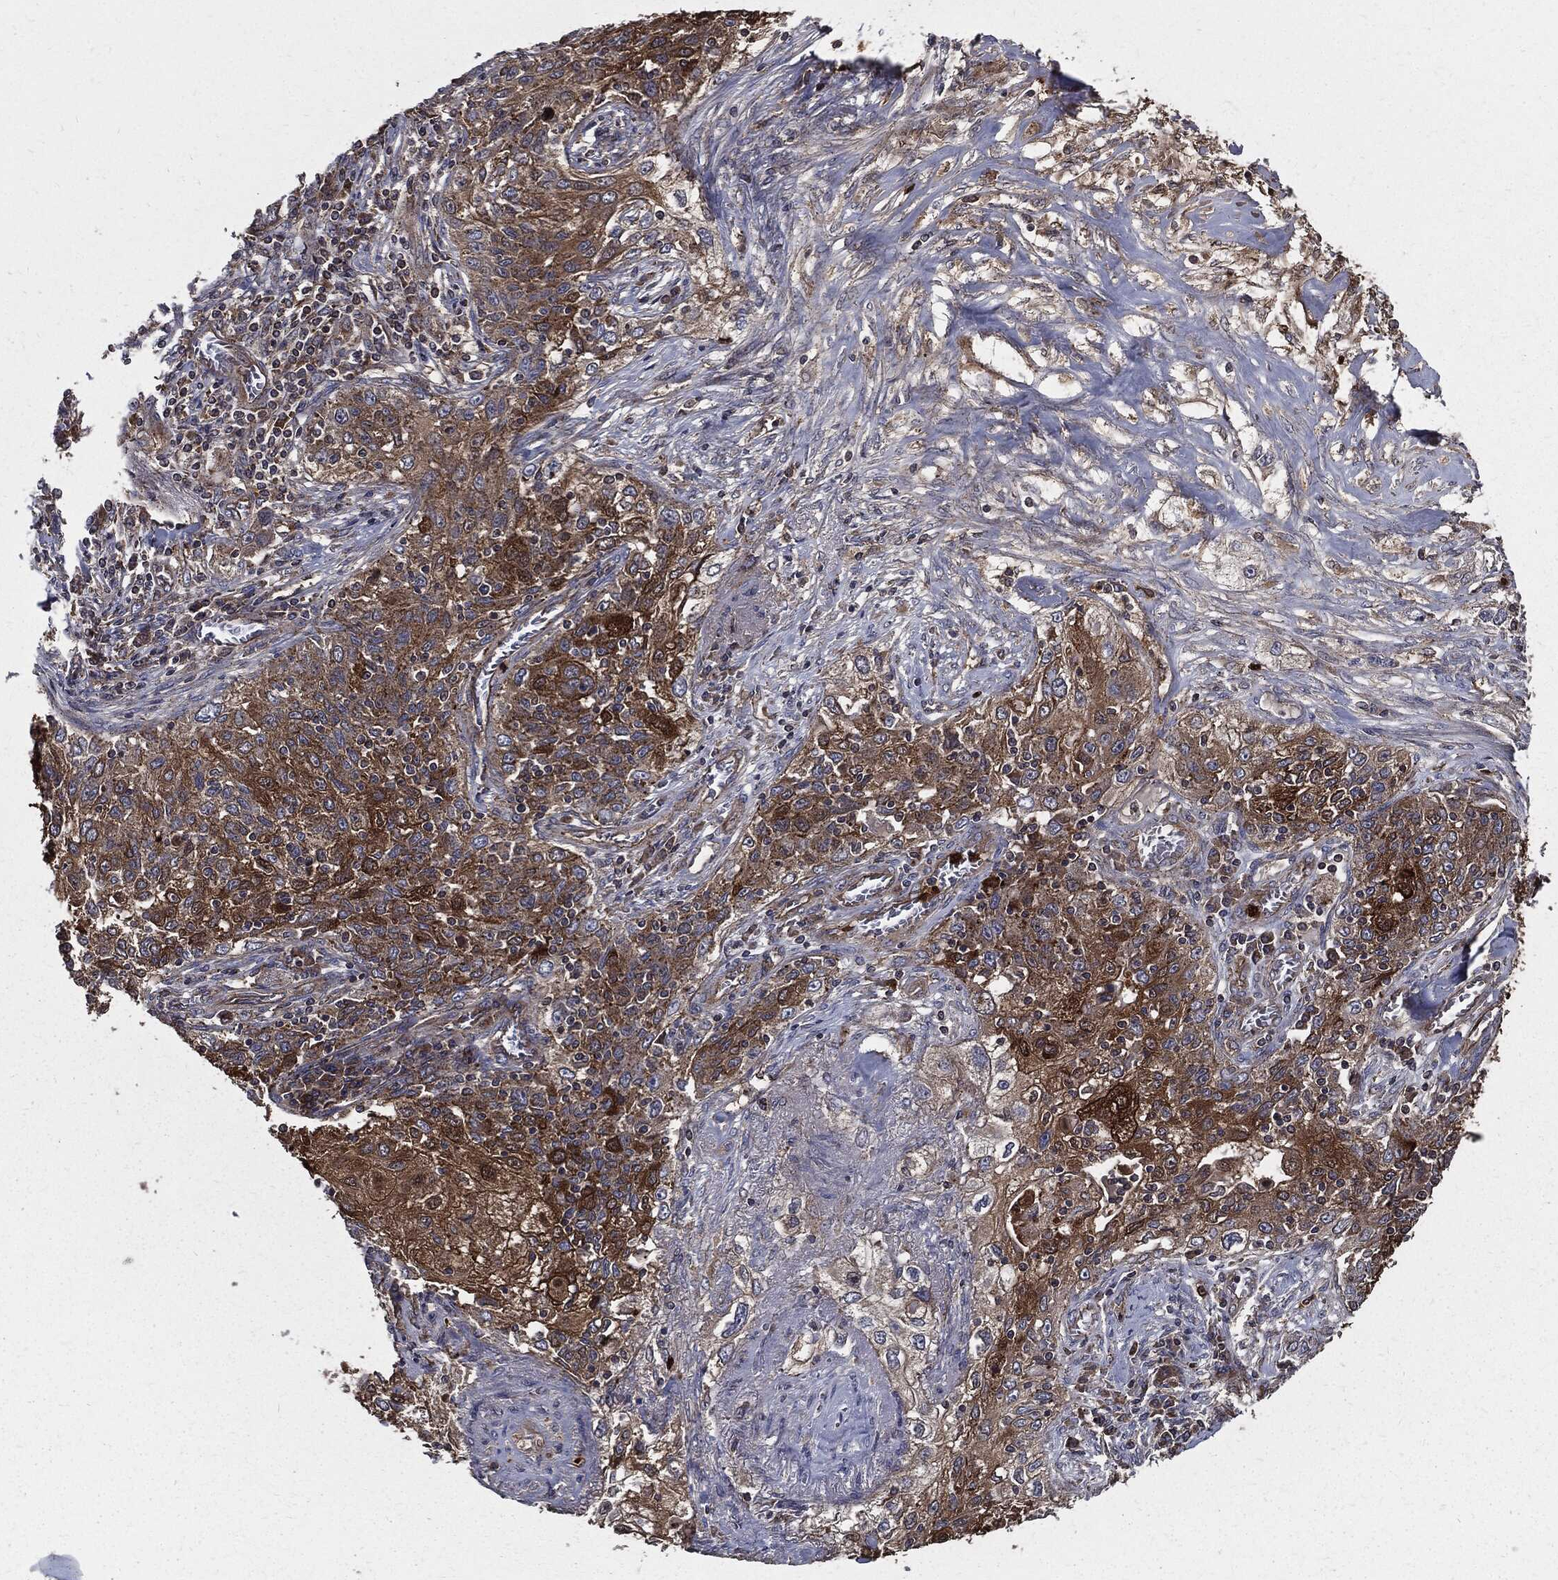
{"staining": {"intensity": "strong", "quantity": "25%-75%", "location": "cytoplasmic/membranous"}, "tissue": "lung cancer", "cell_type": "Tumor cells", "image_type": "cancer", "snomed": [{"axis": "morphology", "description": "Squamous cell carcinoma, NOS"}, {"axis": "topography", "description": "Lung"}], "caption": "Squamous cell carcinoma (lung) was stained to show a protein in brown. There is high levels of strong cytoplasmic/membranous positivity in approximately 25%-75% of tumor cells.", "gene": "PDCD6IP", "patient": {"sex": "female", "age": 69}}